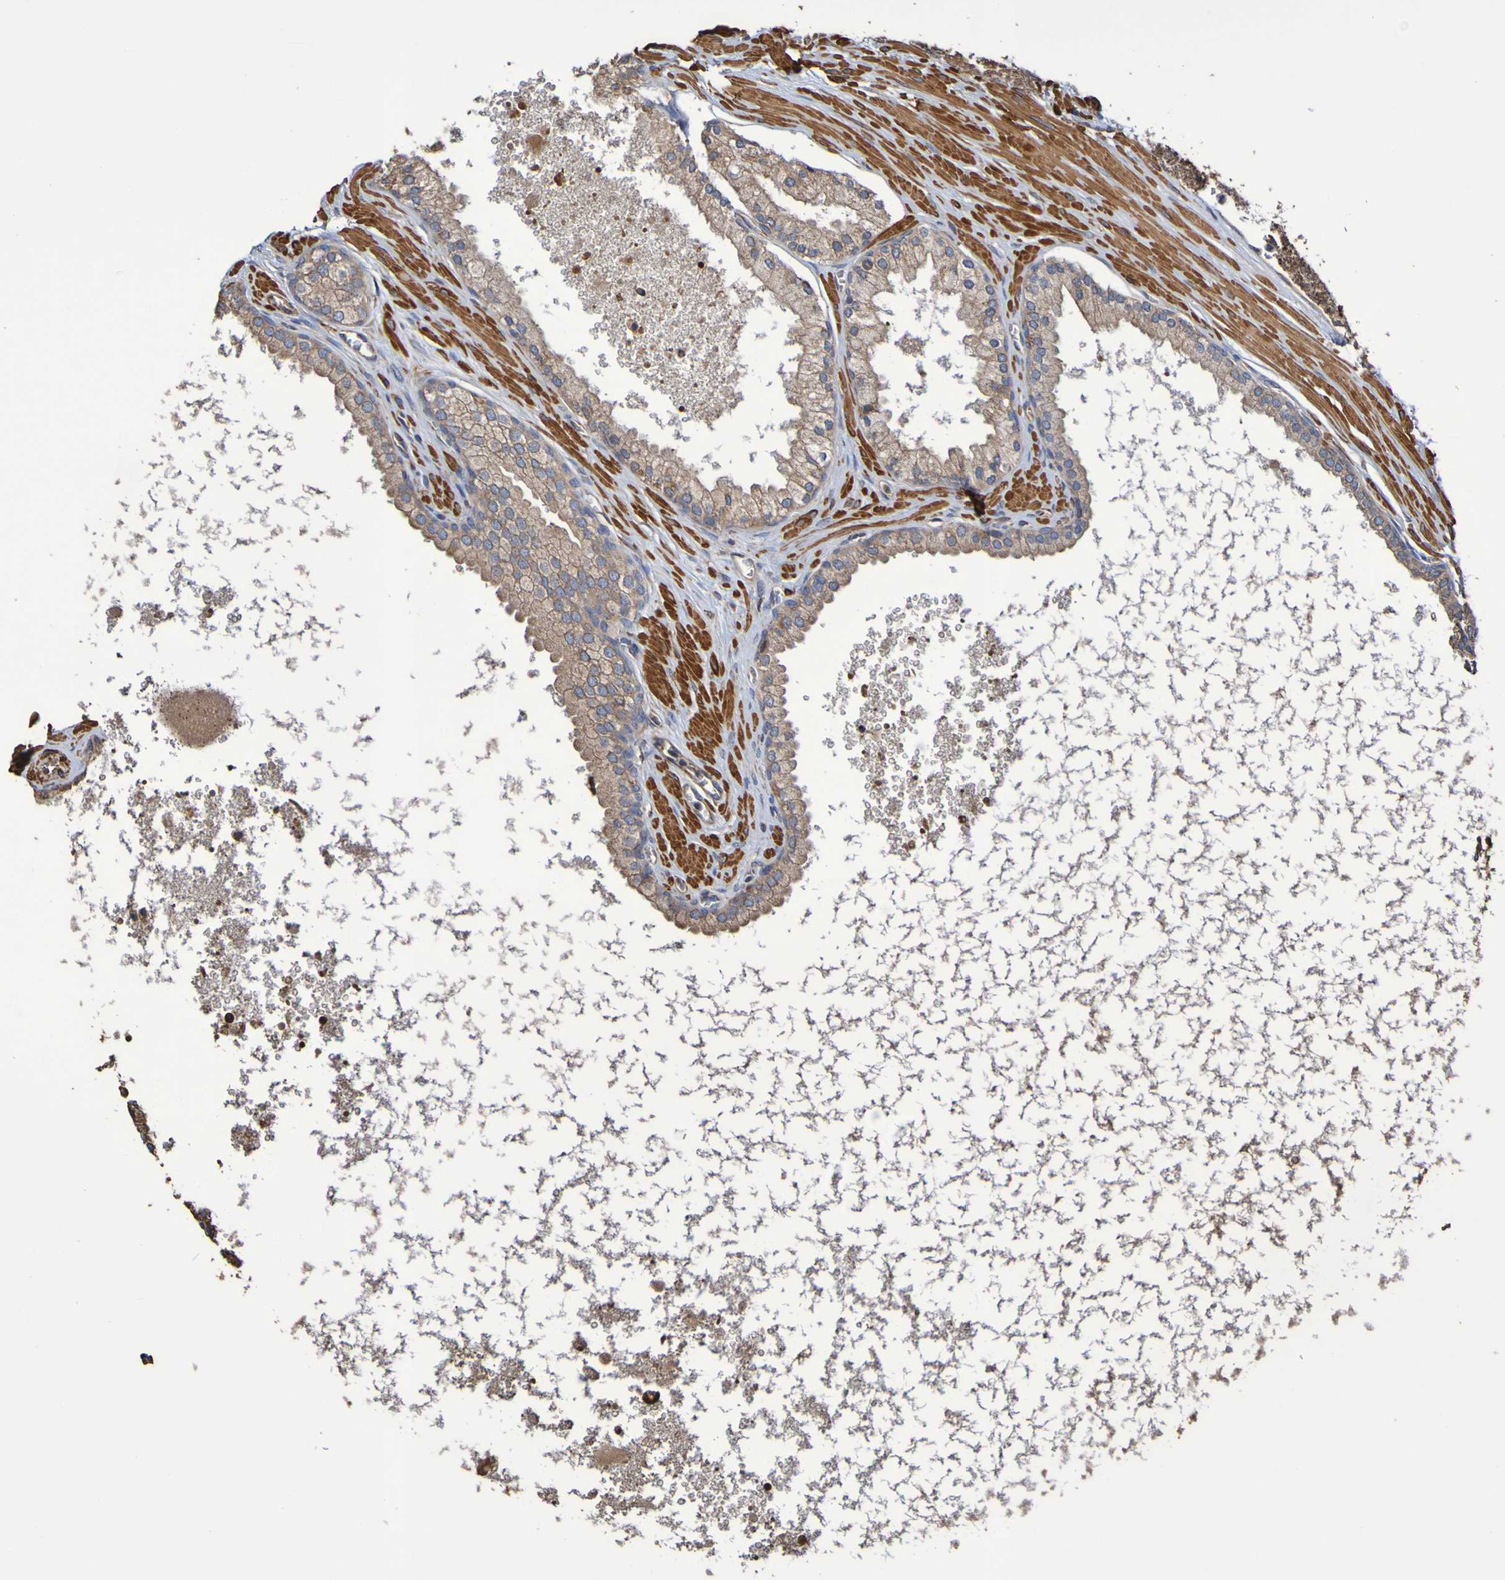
{"staining": {"intensity": "weak", "quantity": ">75%", "location": "cytoplasmic/membranous"}, "tissue": "prostate cancer", "cell_type": "Tumor cells", "image_type": "cancer", "snomed": [{"axis": "morphology", "description": "Adenocarcinoma, High grade"}, {"axis": "topography", "description": "Prostate"}], "caption": "A low amount of weak cytoplasmic/membranous staining is identified in about >75% of tumor cells in prostate cancer tissue.", "gene": "RAB11A", "patient": {"sex": "male", "age": 65}}